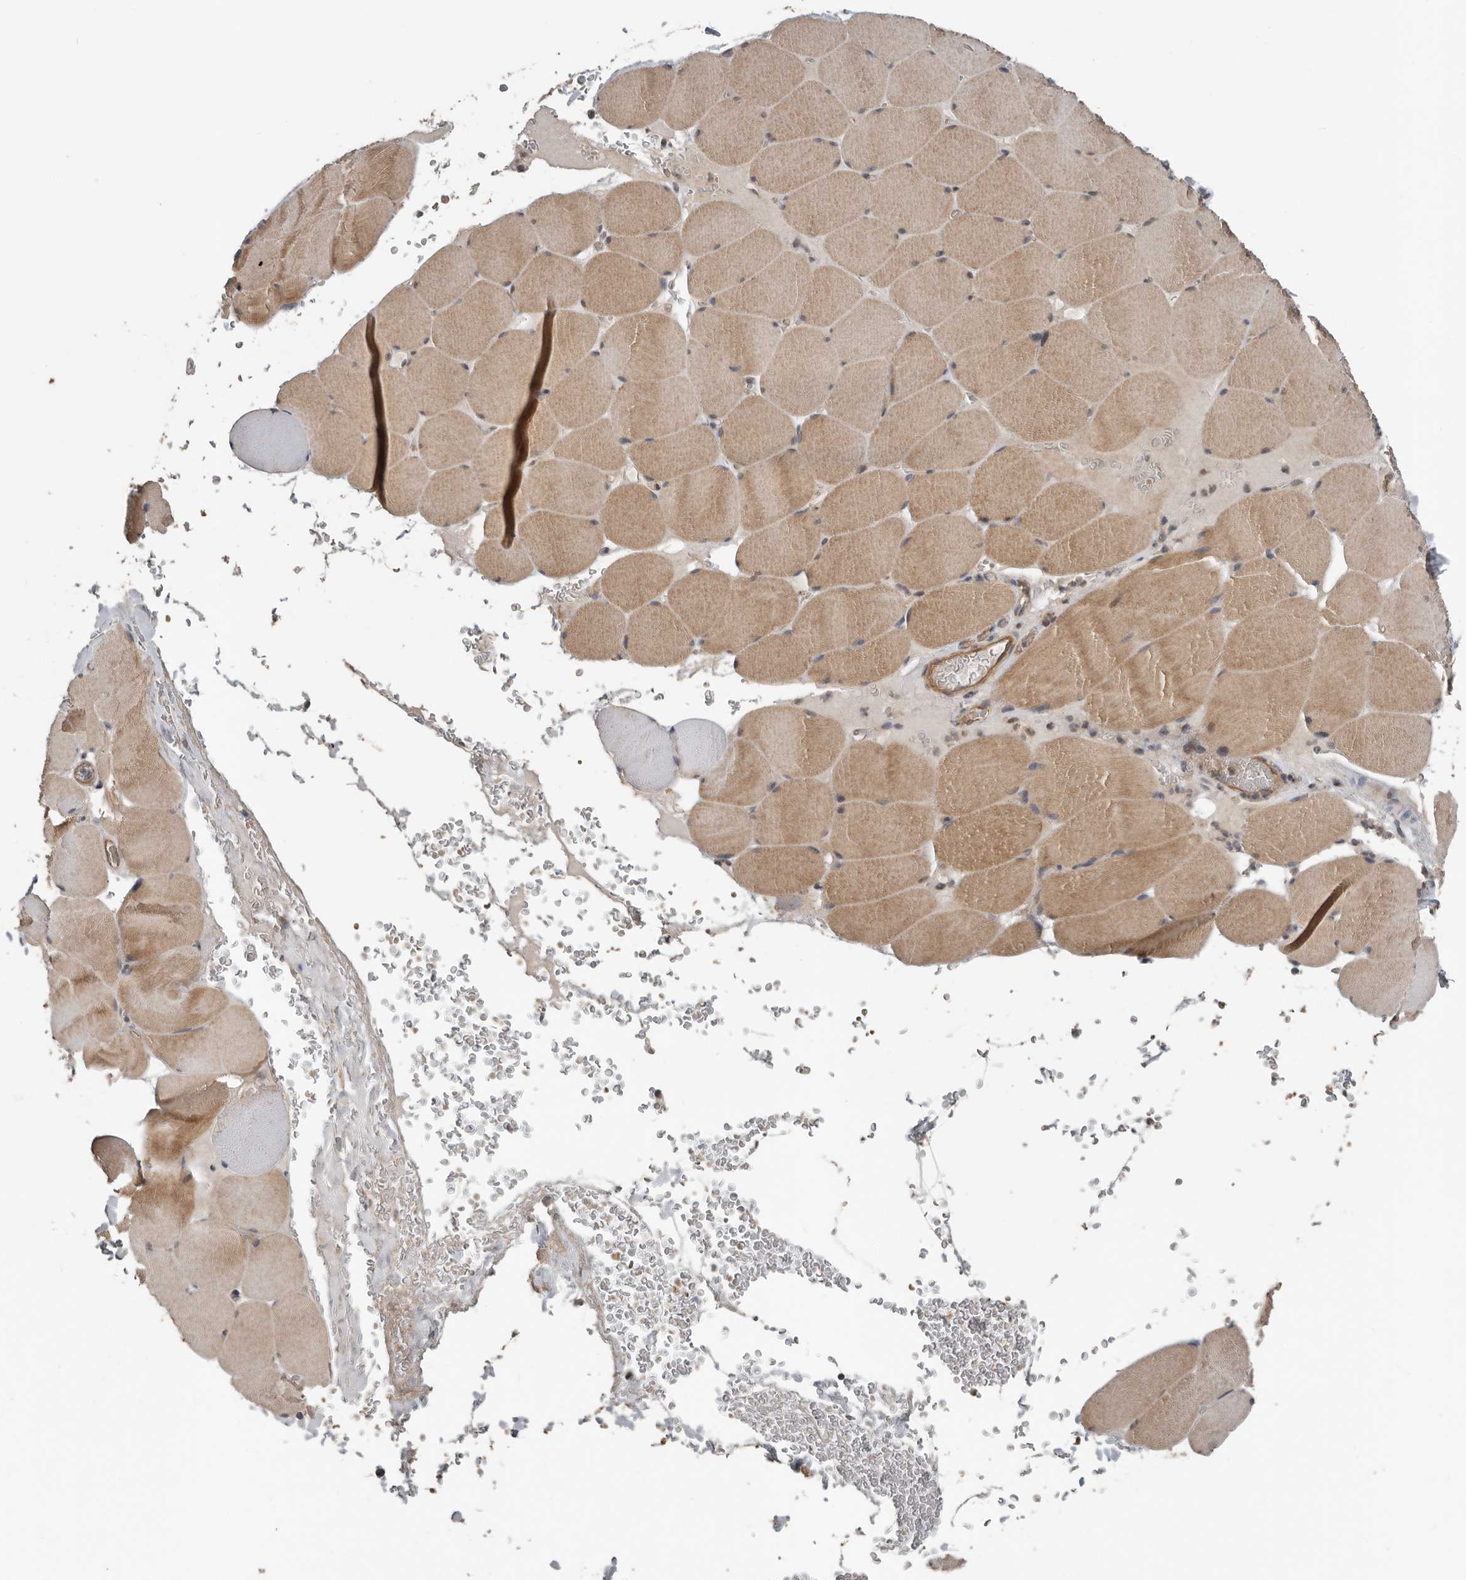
{"staining": {"intensity": "moderate", "quantity": ">75%", "location": "cytoplasmic/membranous,nuclear"}, "tissue": "skeletal muscle", "cell_type": "Myocytes", "image_type": "normal", "snomed": [{"axis": "morphology", "description": "Normal tissue, NOS"}, {"axis": "topography", "description": "Skeletal muscle"}], "caption": "This micrograph reveals immunohistochemistry (IHC) staining of benign human skeletal muscle, with medium moderate cytoplasmic/membranous,nuclear staining in about >75% of myocytes.", "gene": "YOD1", "patient": {"sex": "male", "age": 62}}